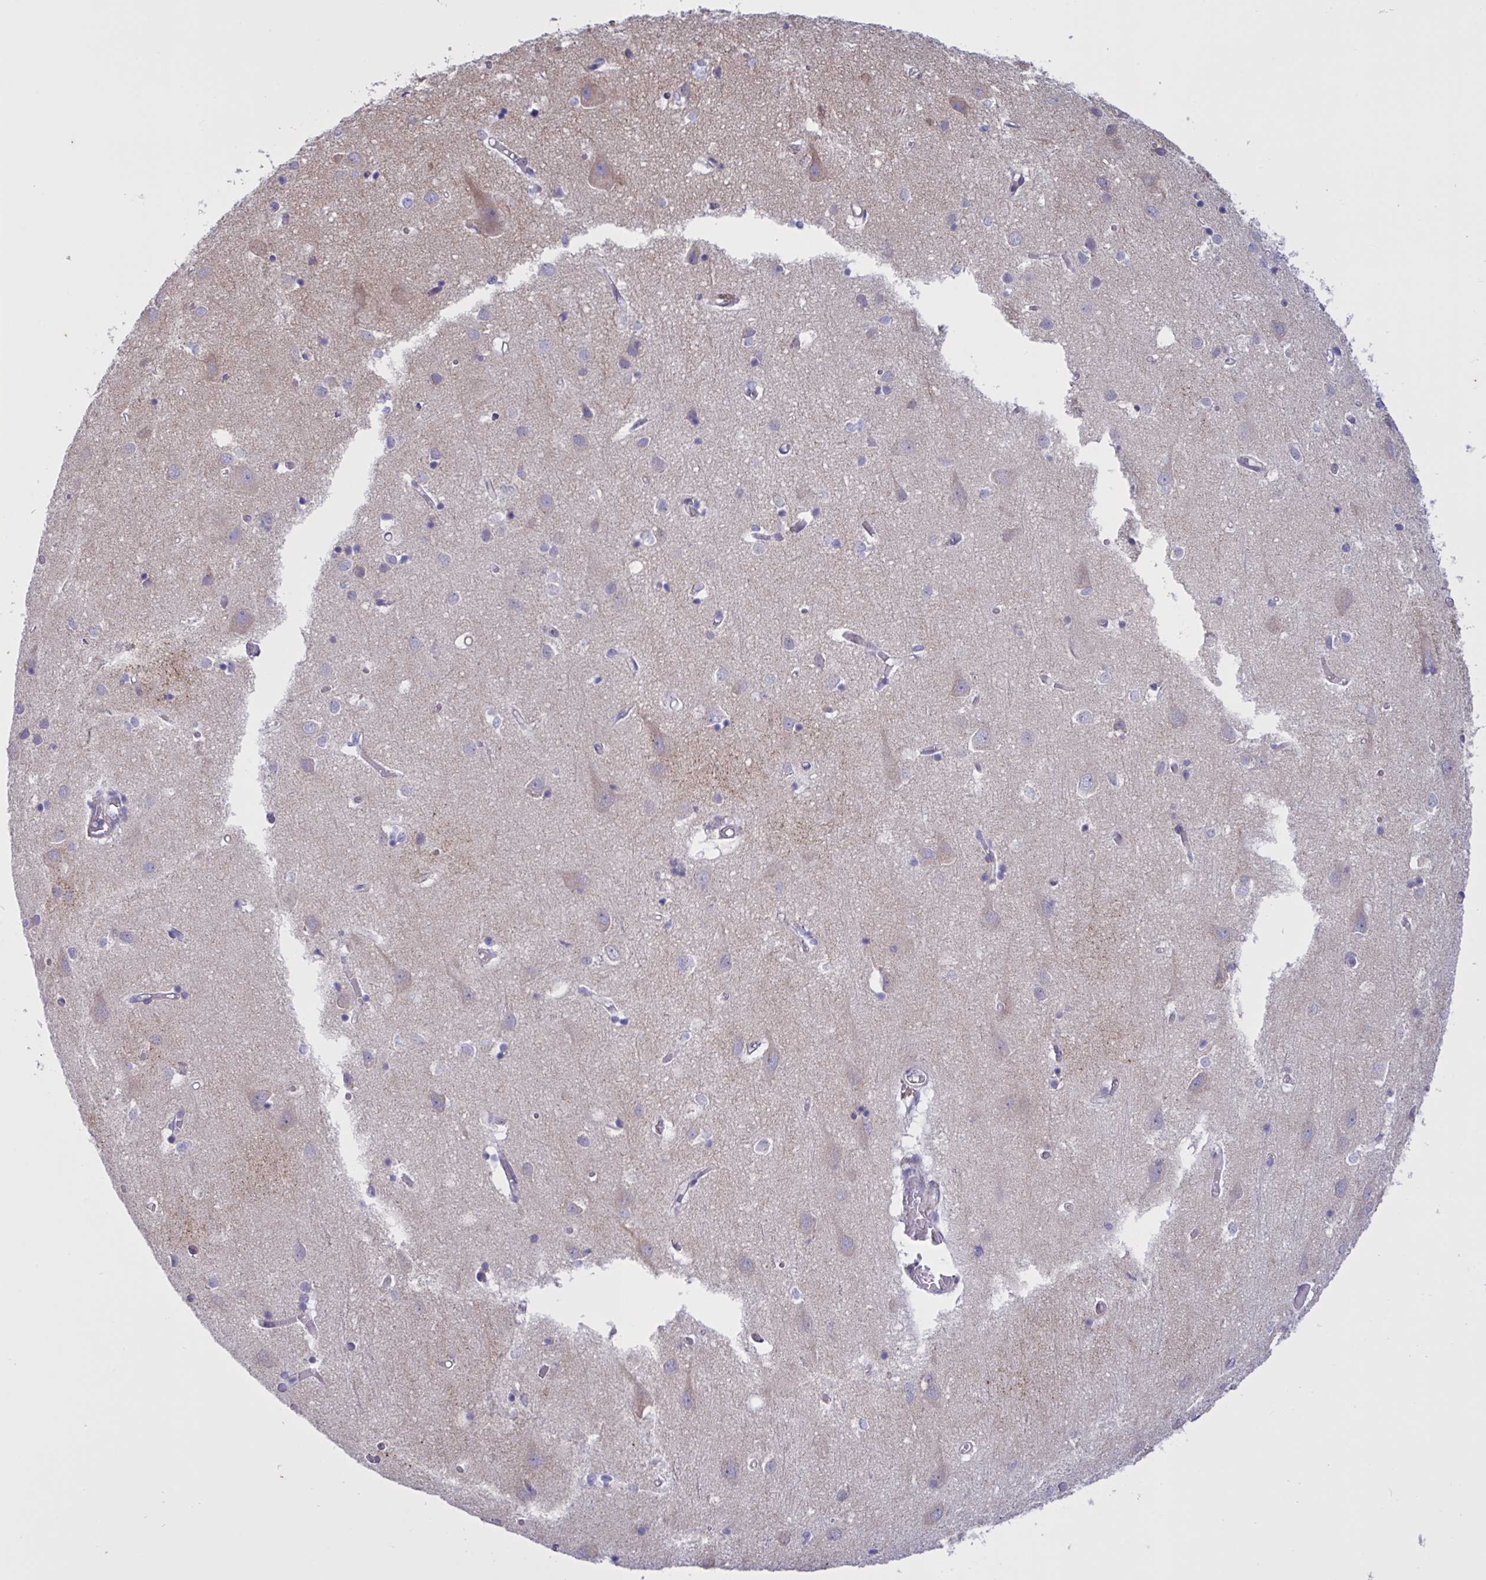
{"staining": {"intensity": "weak", "quantity": "25%-75%", "location": "cytoplasmic/membranous"}, "tissue": "cerebral cortex", "cell_type": "Endothelial cells", "image_type": "normal", "snomed": [{"axis": "morphology", "description": "Normal tissue, NOS"}, {"axis": "topography", "description": "Cerebral cortex"}], "caption": "IHC (DAB) staining of unremarkable cerebral cortex shows weak cytoplasmic/membranous protein positivity in approximately 25%-75% of endothelial cells.", "gene": "SLC66A1", "patient": {"sex": "male", "age": 70}}